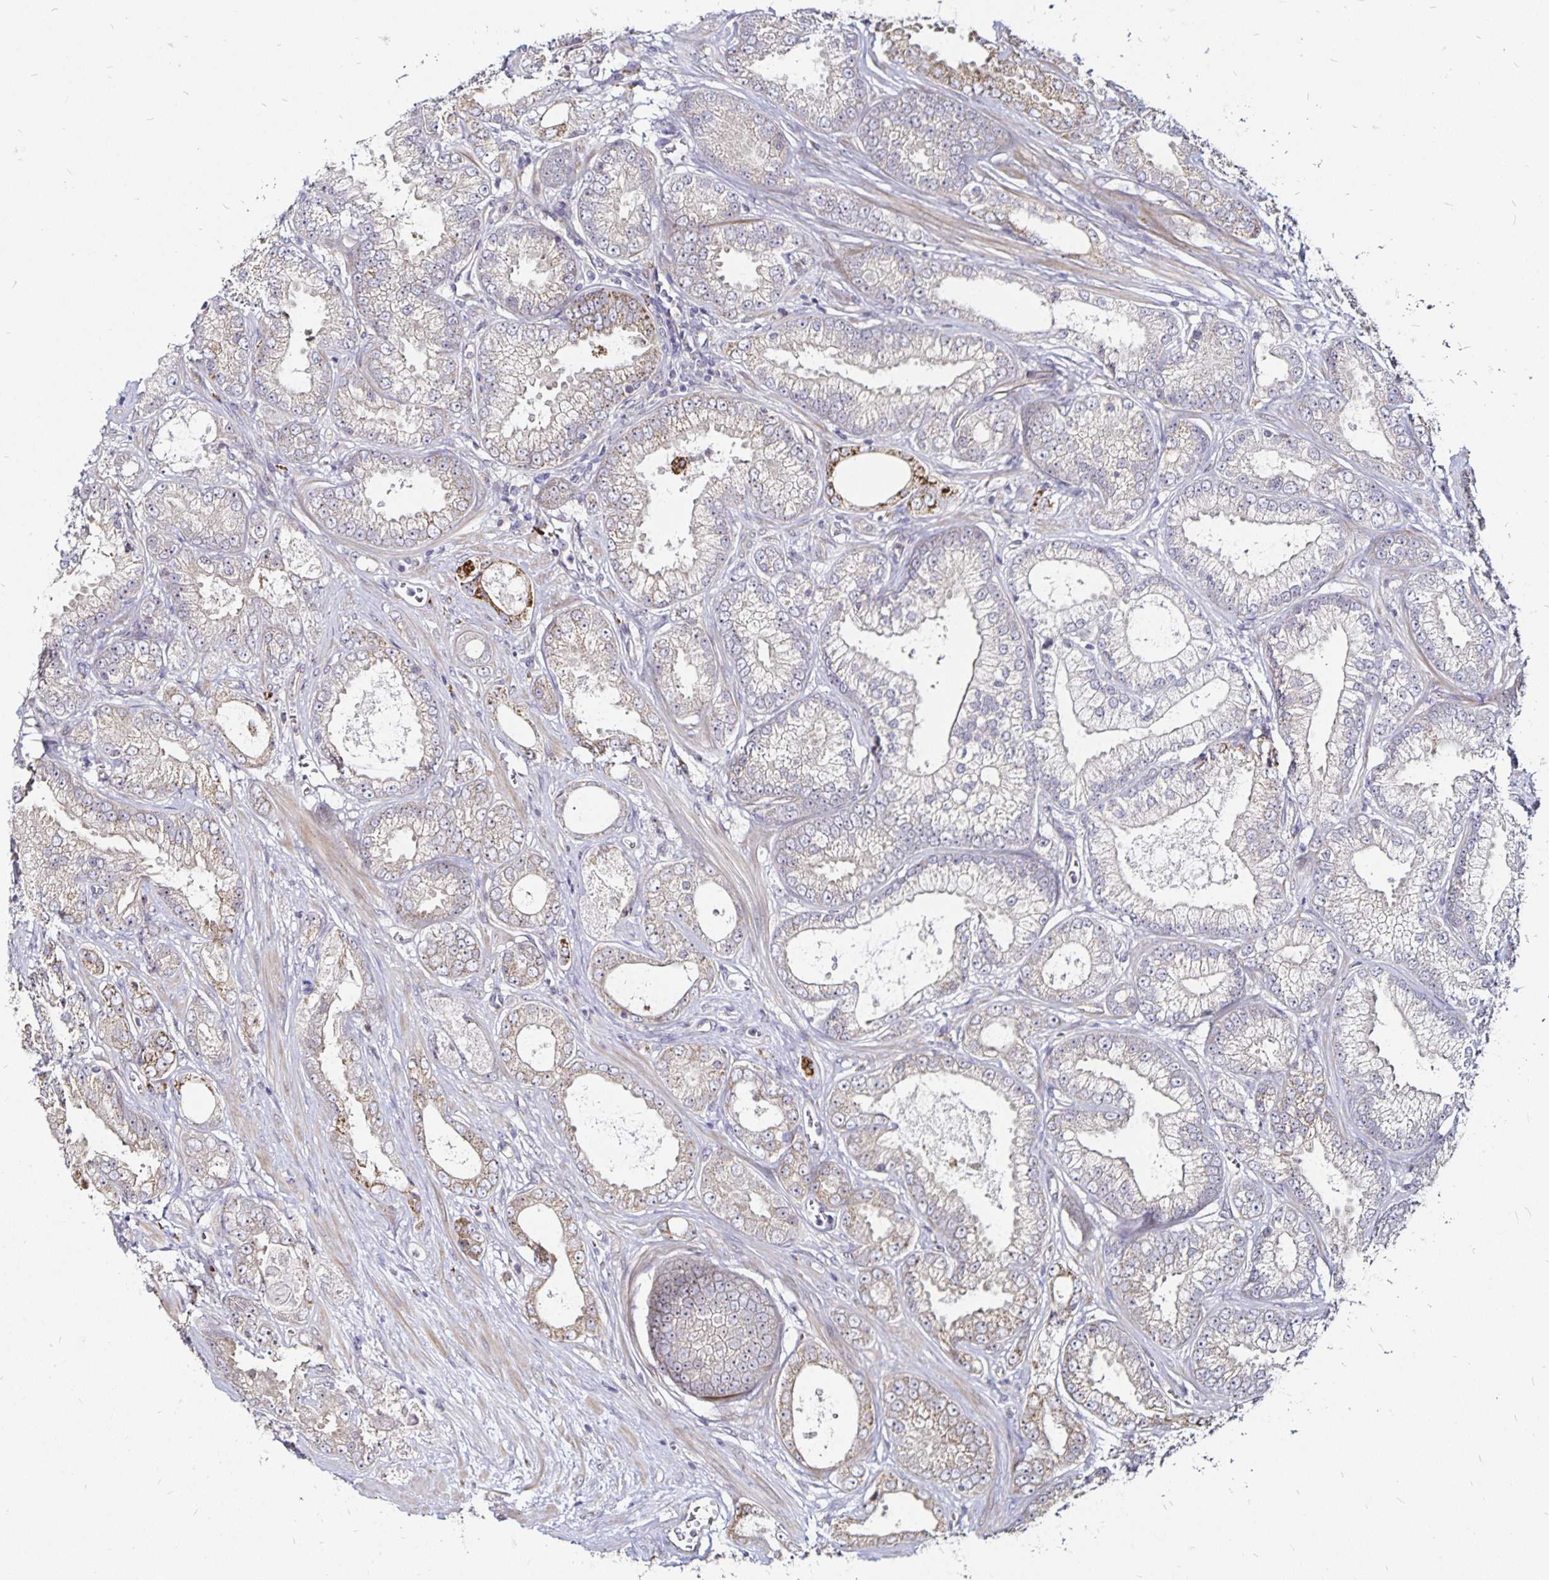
{"staining": {"intensity": "weak", "quantity": "<25%", "location": "cytoplasmic/membranous"}, "tissue": "prostate cancer", "cell_type": "Tumor cells", "image_type": "cancer", "snomed": [{"axis": "morphology", "description": "Adenocarcinoma, High grade"}, {"axis": "topography", "description": "Prostate"}], "caption": "Immunohistochemistry (IHC) of prostate cancer (adenocarcinoma (high-grade)) exhibits no positivity in tumor cells.", "gene": "CYP27A1", "patient": {"sex": "male", "age": 67}}